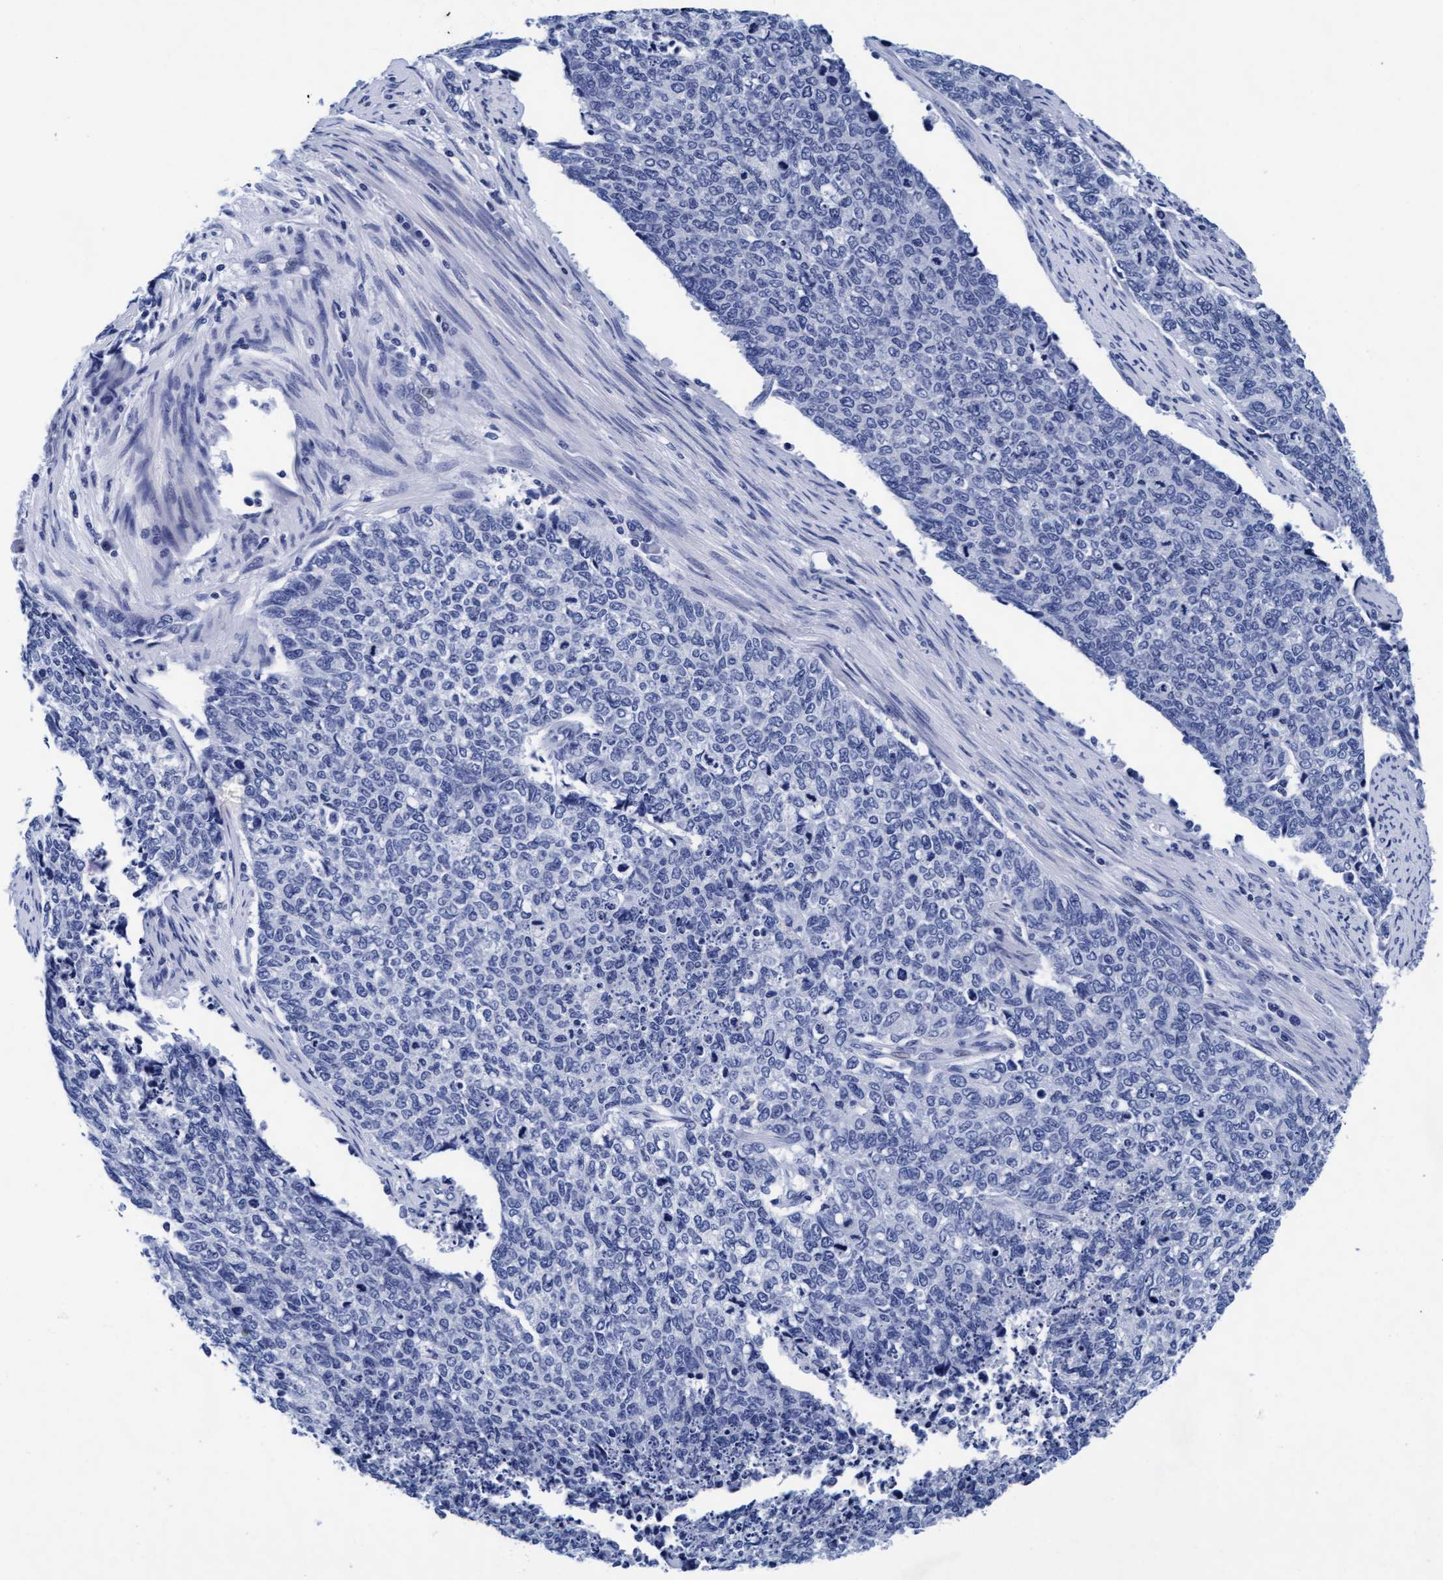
{"staining": {"intensity": "negative", "quantity": "none", "location": "none"}, "tissue": "cervical cancer", "cell_type": "Tumor cells", "image_type": "cancer", "snomed": [{"axis": "morphology", "description": "Squamous cell carcinoma, NOS"}, {"axis": "topography", "description": "Cervix"}], "caption": "This is an IHC image of human cervical squamous cell carcinoma. There is no staining in tumor cells.", "gene": "ARSG", "patient": {"sex": "female", "age": 63}}